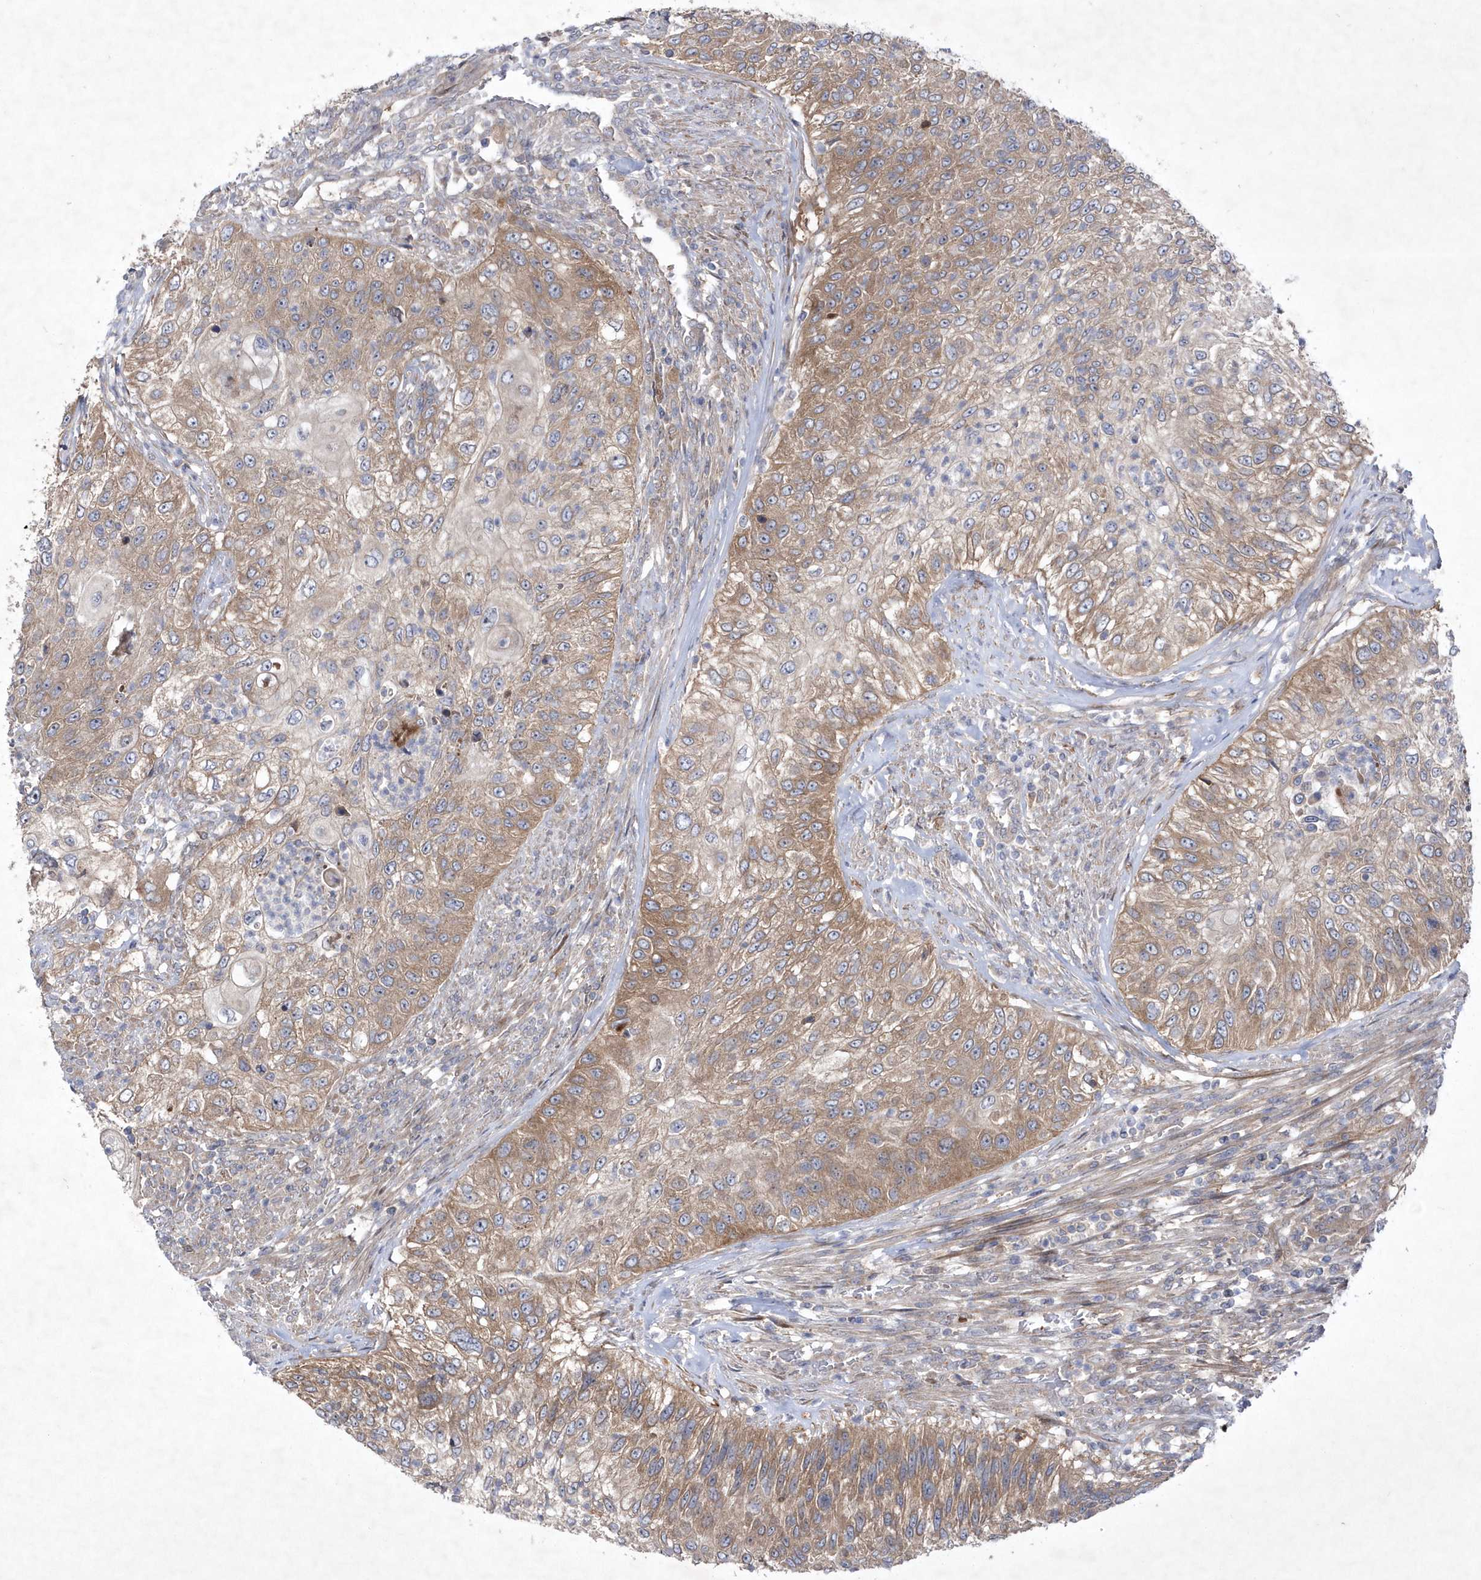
{"staining": {"intensity": "moderate", "quantity": ">75%", "location": "cytoplasmic/membranous"}, "tissue": "urothelial cancer", "cell_type": "Tumor cells", "image_type": "cancer", "snomed": [{"axis": "morphology", "description": "Urothelial carcinoma, High grade"}, {"axis": "topography", "description": "Urinary bladder"}], "caption": "Tumor cells demonstrate medium levels of moderate cytoplasmic/membranous positivity in approximately >75% of cells in human urothelial carcinoma (high-grade).", "gene": "DSPP", "patient": {"sex": "female", "age": 60}}